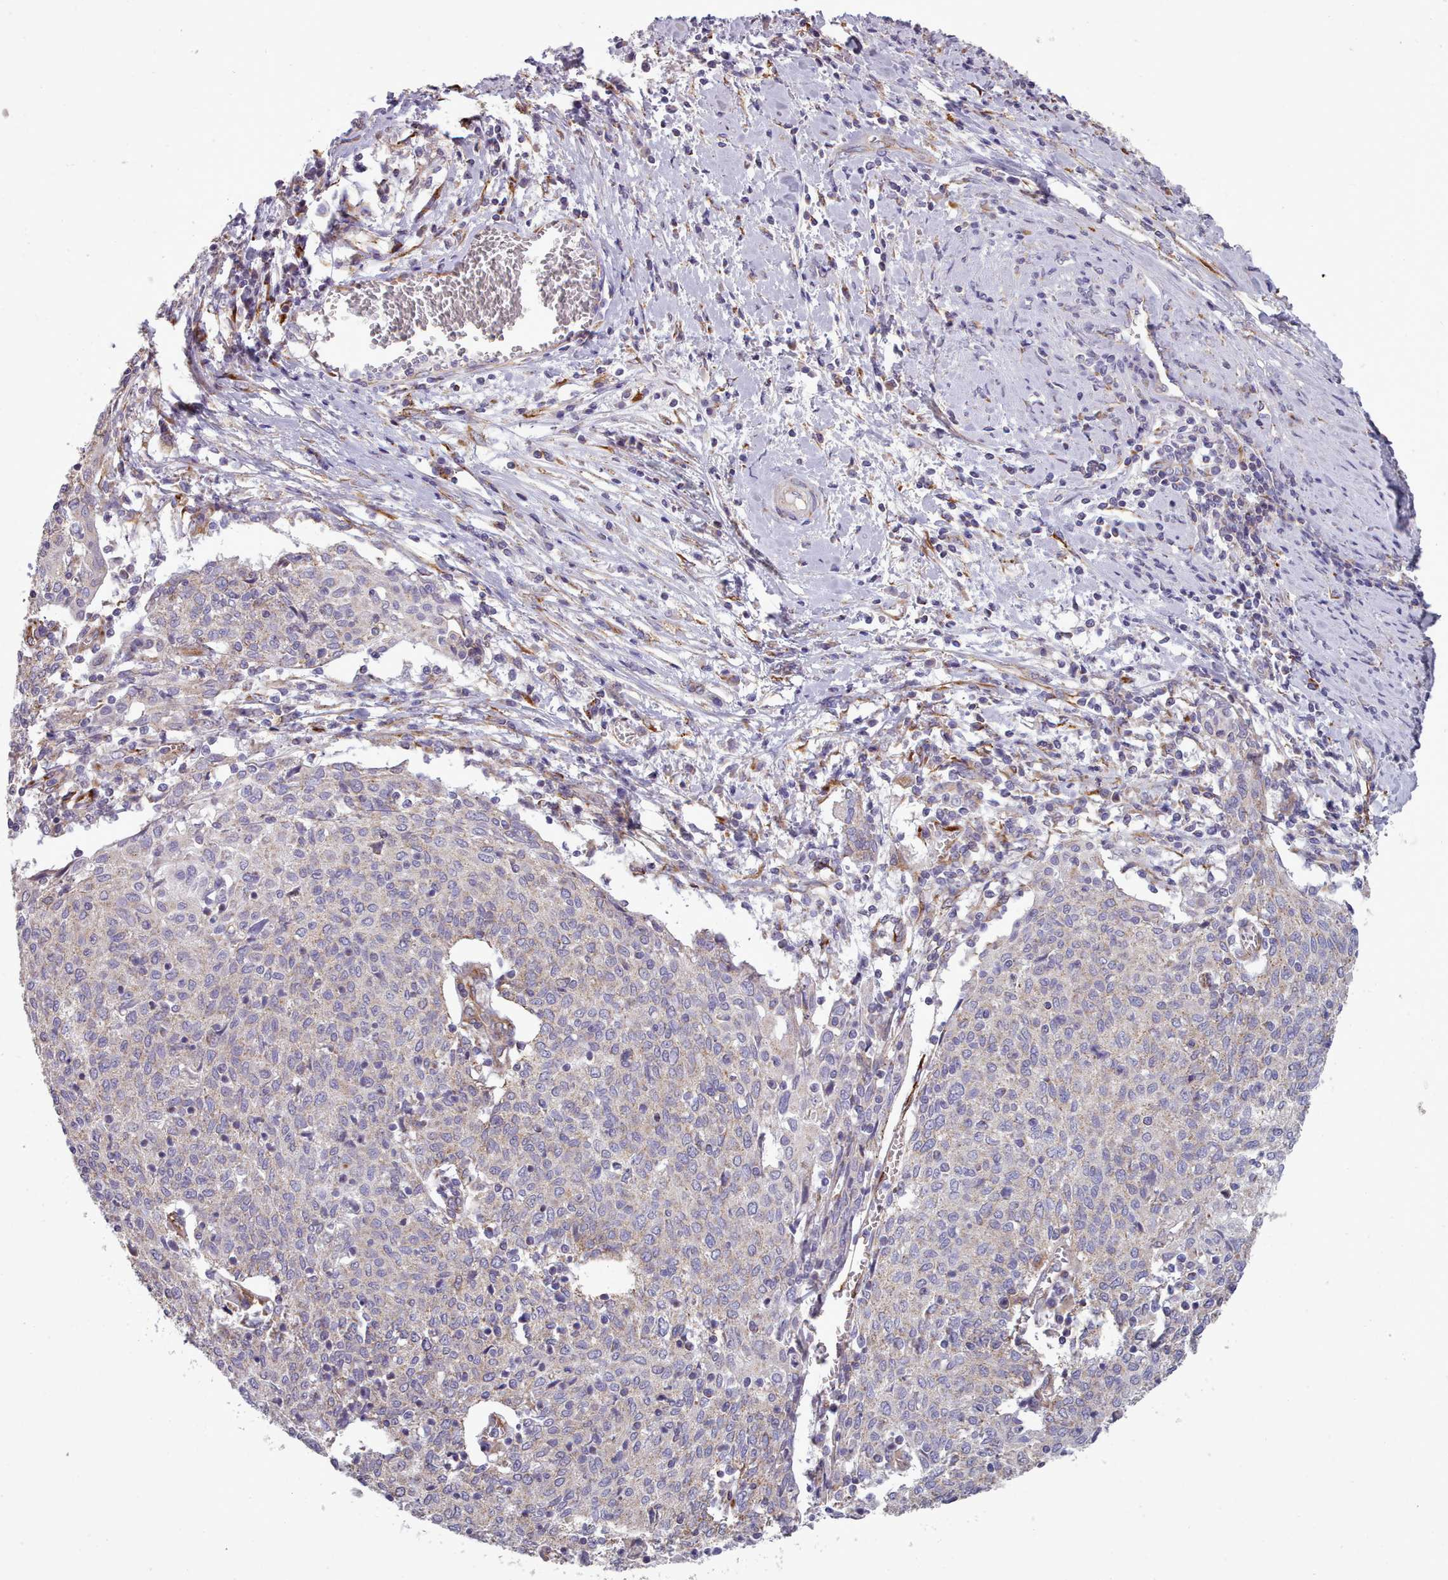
{"staining": {"intensity": "weak", "quantity": "<25%", "location": "cytoplasmic/membranous"}, "tissue": "cervical cancer", "cell_type": "Tumor cells", "image_type": "cancer", "snomed": [{"axis": "morphology", "description": "Squamous cell carcinoma, NOS"}, {"axis": "topography", "description": "Cervix"}], "caption": "Protein analysis of cervical cancer (squamous cell carcinoma) displays no significant positivity in tumor cells.", "gene": "FKBP10", "patient": {"sex": "female", "age": 52}}